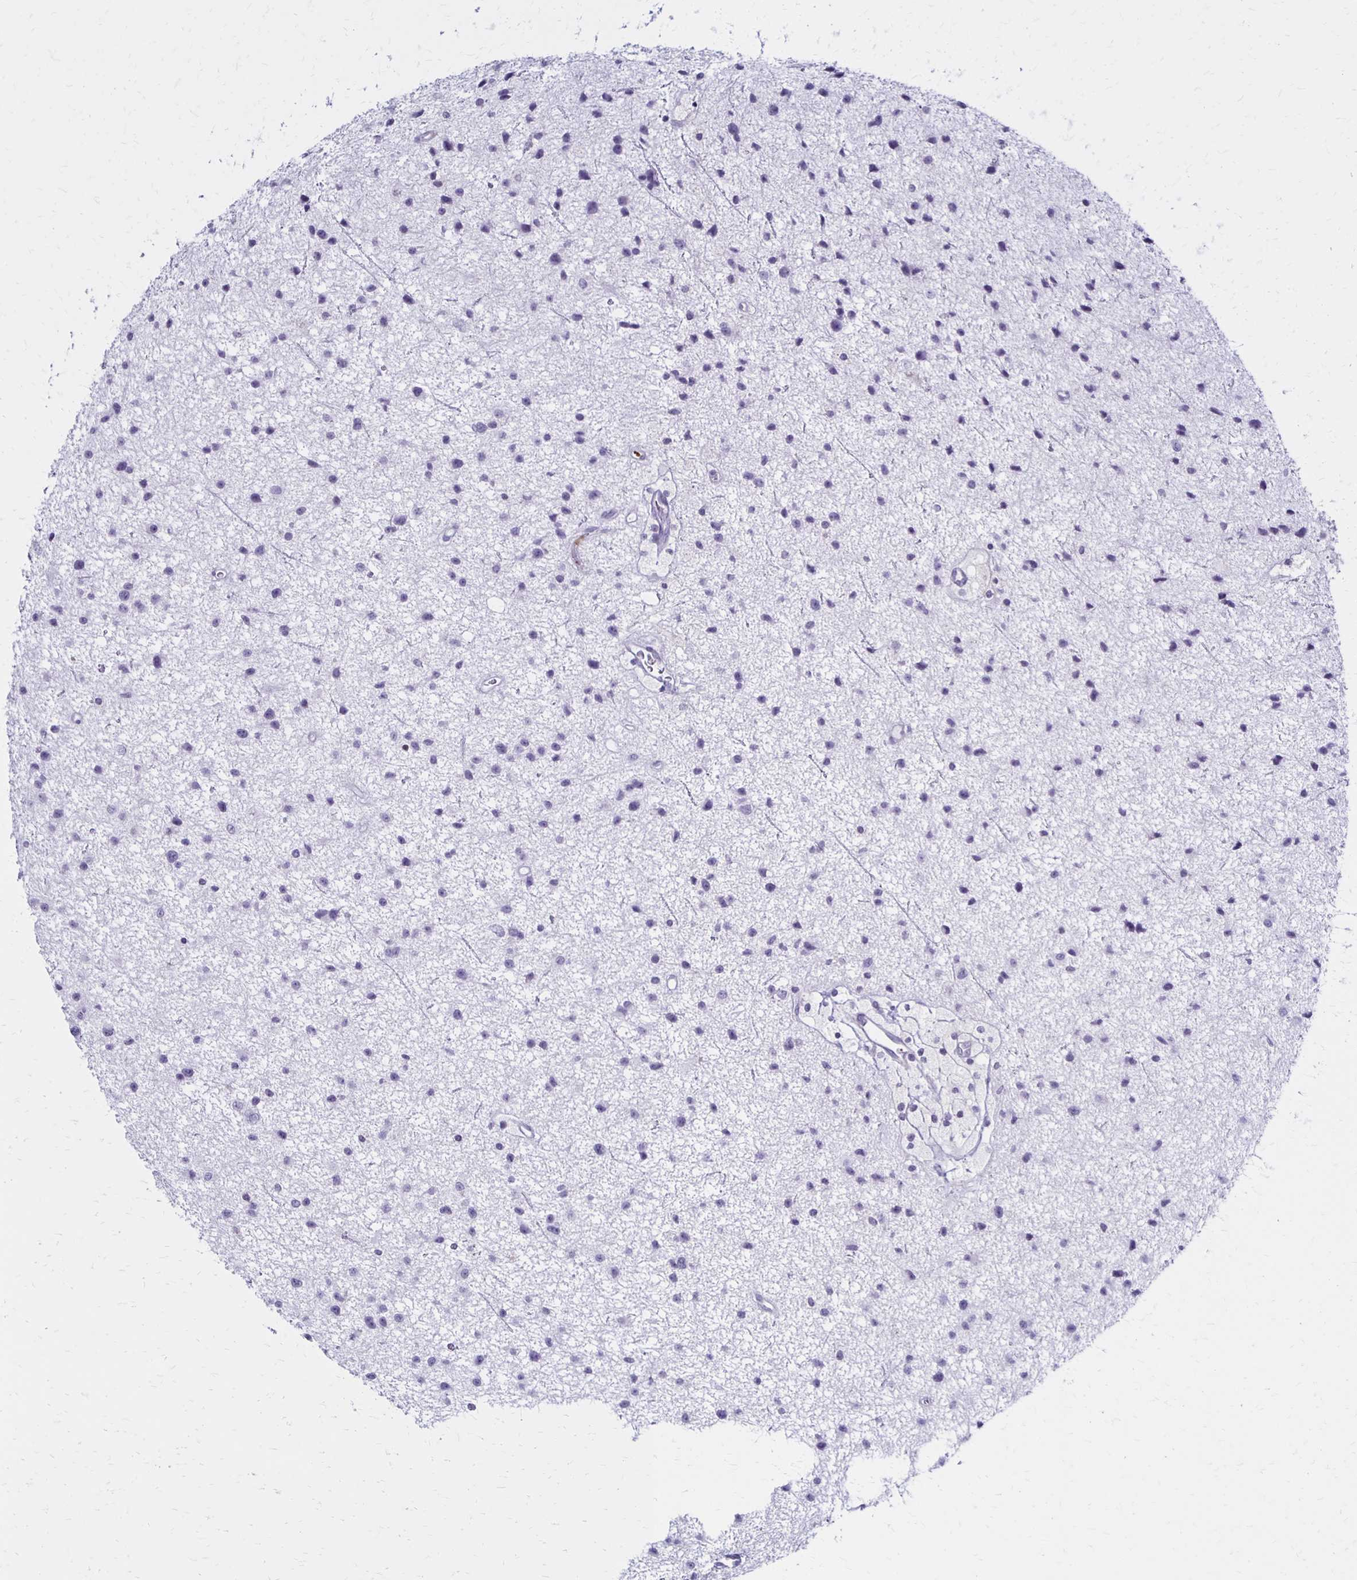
{"staining": {"intensity": "negative", "quantity": "none", "location": "none"}, "tissue": "glioma", "cell_type": "Tumor cells", "image_type": "cancer", "snomed": [{"axis": "morphology", "description": "Glioma, malignant, Low grade"}, {"axis": "topography", "description": "Brain"}], "caption": "Tumor cells are negative for brown protein staining in malignant glioma (low-grade).", "gene": "CCL21", "patient": {"sex": "male", "age": 43}}